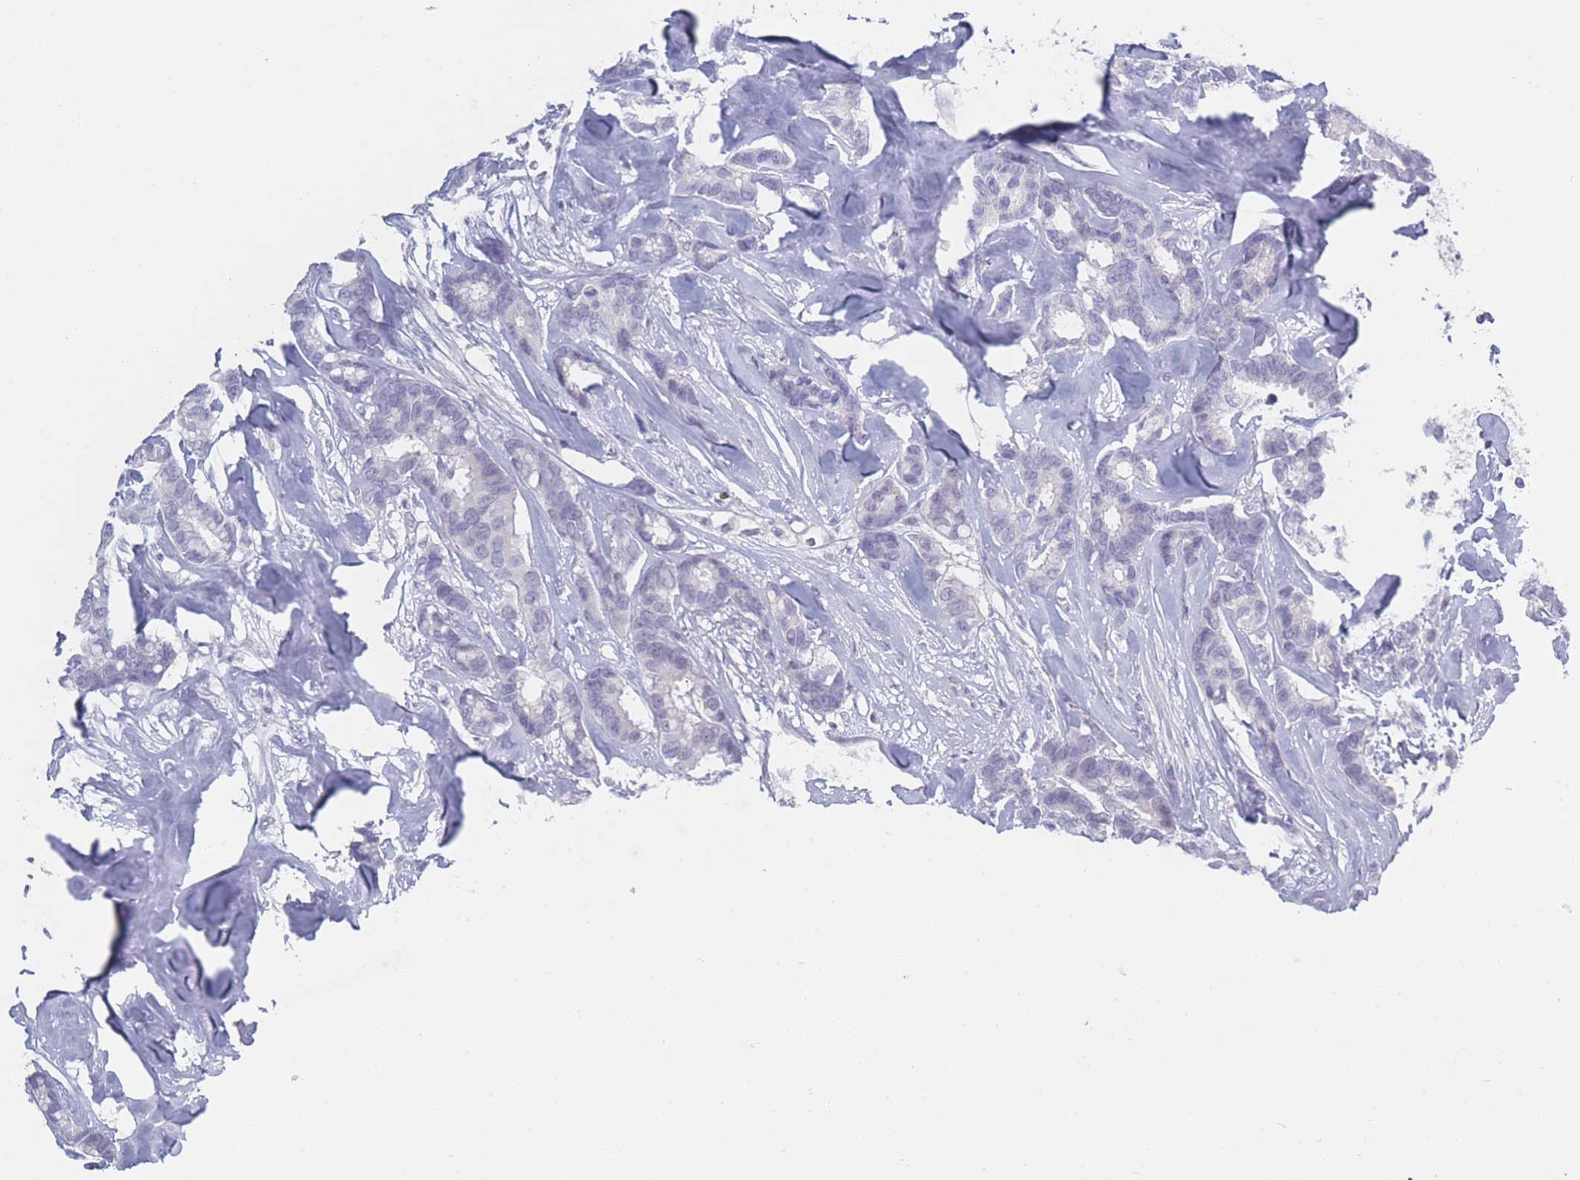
{"staining": {"intensity": "negative", "quantity": "none", "location": "none"}, "tissue": "breast cancer", "cell_type": "Tumor cells", "image_type": "cancer", "snomed": [{"axis": "morphology", "description": "Duct carcinoma"}, {"axis": "topography", "description": "Breast"}], "caption": "Infiltrating ductal carcinoma (breast) was stained to show a protein in brown. There is no significant expression in tumor cells.", "gene": "ROS1", "patient": {"sex": "female", "age": 87}}